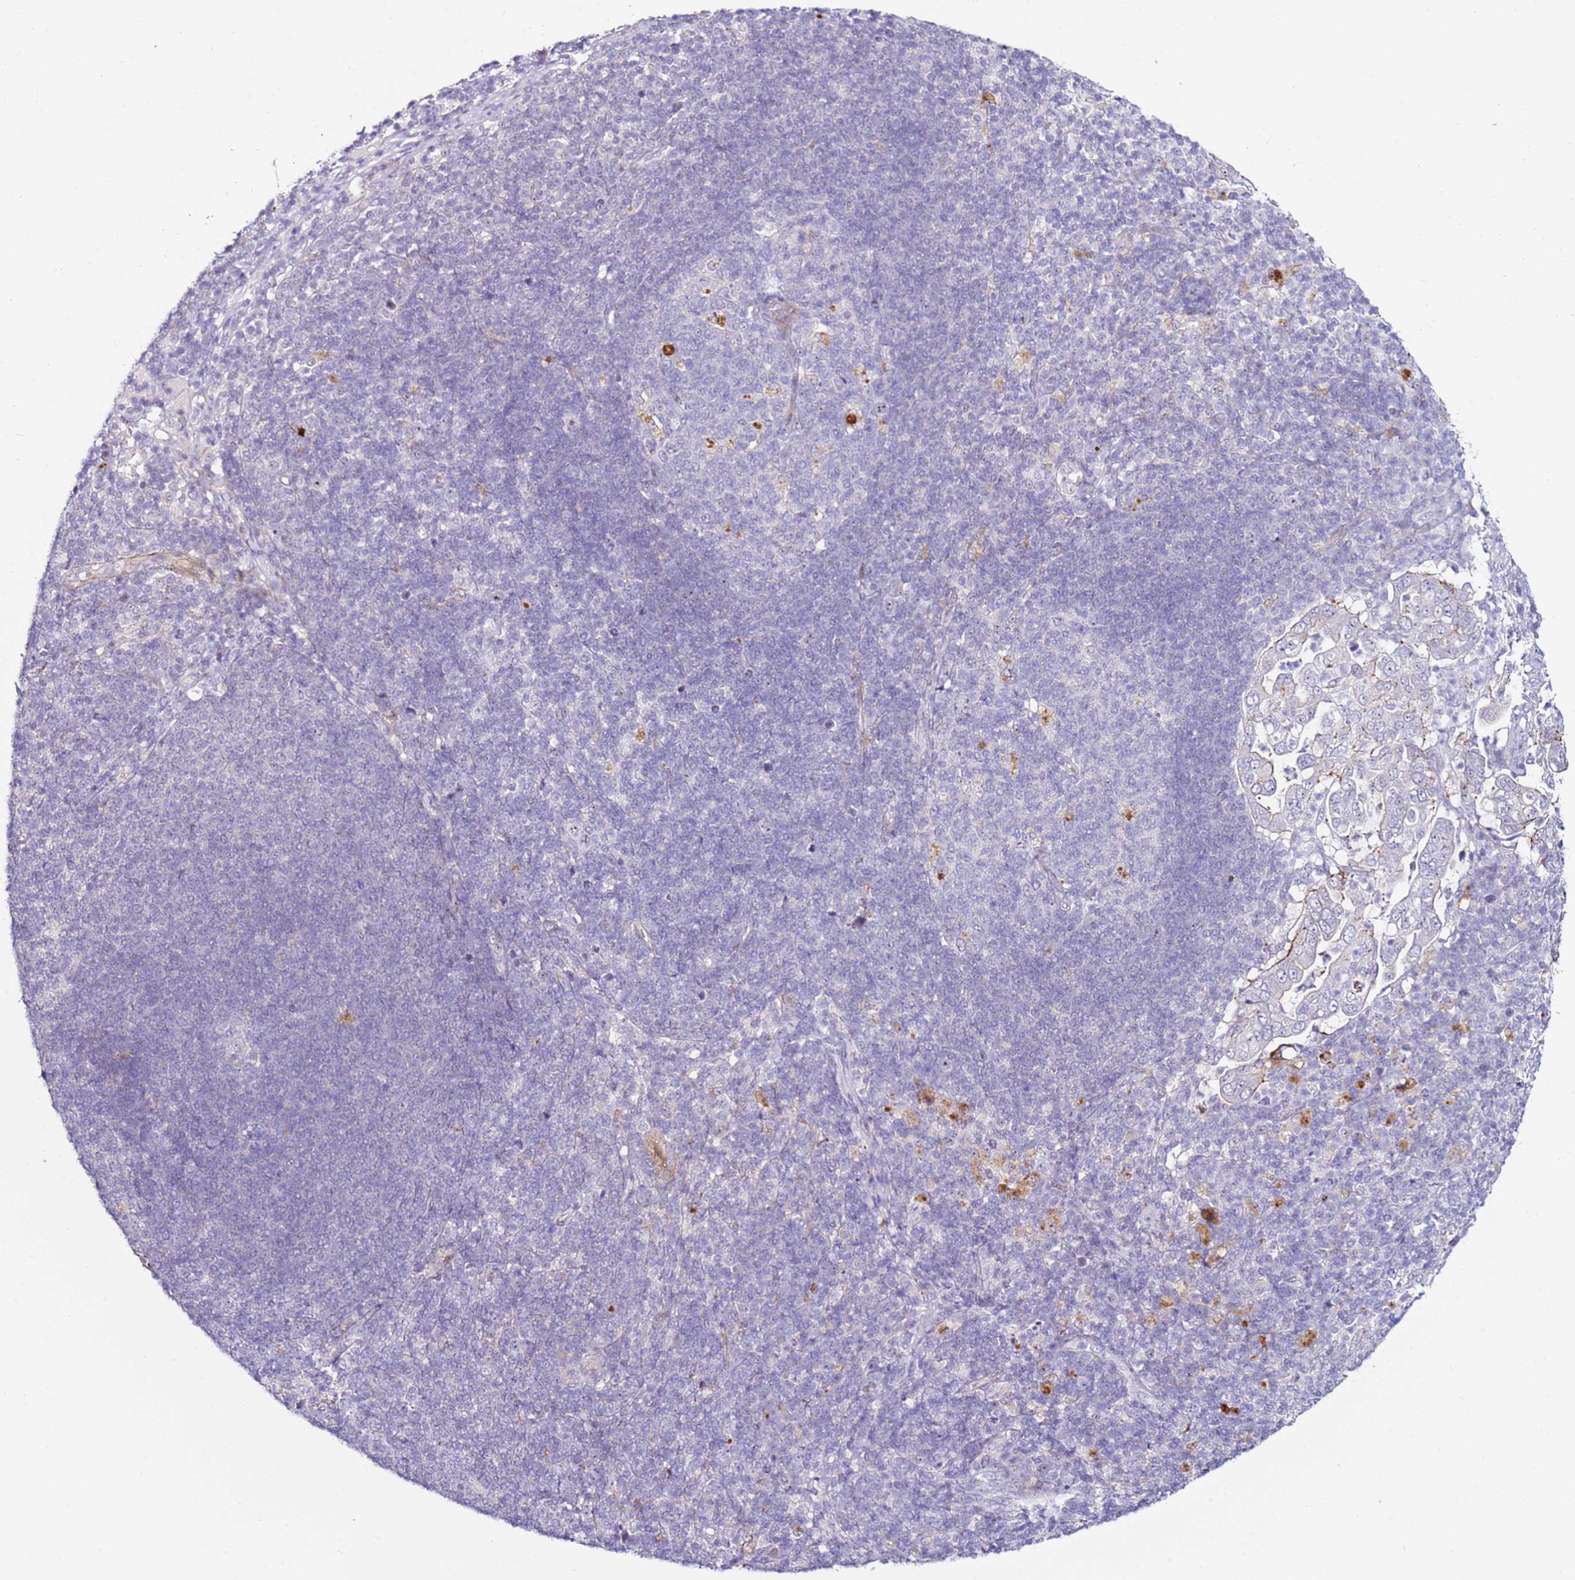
{"staining": {"intensity": "negative", "quantity": "none", "location": "none"}, "tissue": "pancreatic cancer", "cell_type": "Tumor cells", "image_type": "cancer", "snomed": [{"axis": "morphology", "description": "Normal tissue, NOS"}, {"axis": "morphology", "description": "Adenocarcinoma, NOS"}, {"axis": "topography", "description": "Lymph node"}, {"axis": "topography", "description": "Pancreas"}], "caption": "IHC image of human pancreatic adenocarcinoma stained for a protein (brown), which reveals no staining in tumor cells.", "gene": "HGD", "patient": {"sex": "female", "age": 67}}